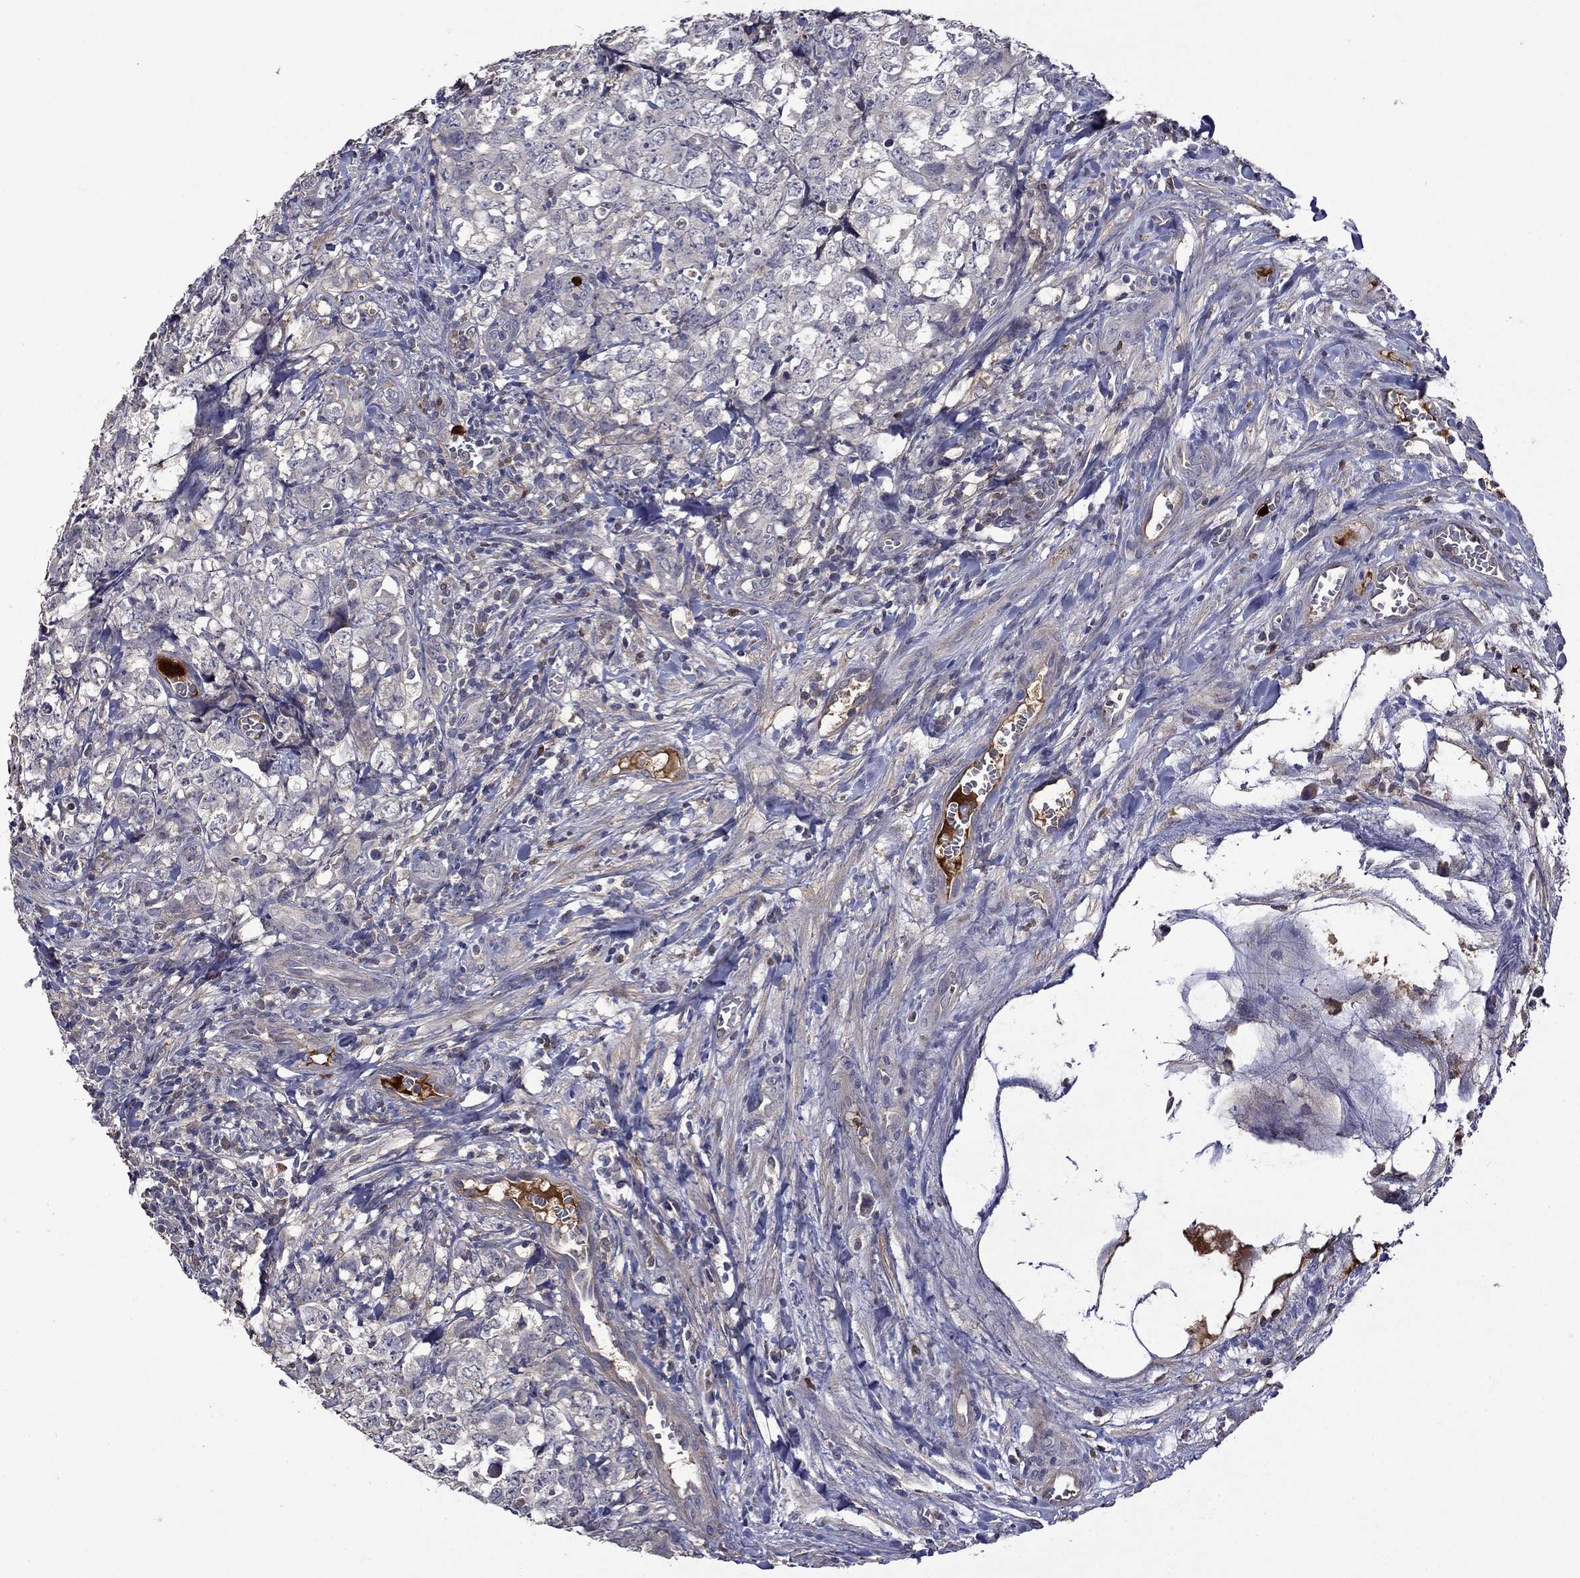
{"staining": {"intensity": "negative", "quantity": "none", "location": "none"}, "tissue": "testis cancer", "cell_type": "Tumor cells", "image_type": "cancer", "snomed": [{"axis": "morphology", "description": "Carcinoma, Embryonal, NOS"}, {"axis": "topography", "description": "Testis"}], "caption": "Immunohistochemistry (IHC) micrograph of neoplastic tissue: embryonal carcinoma (testis) stained with DAB exhibits no significant protein expression in tumor cells.", "gene": "SATB1", "patient": {"sex": "male", "age": 23}}